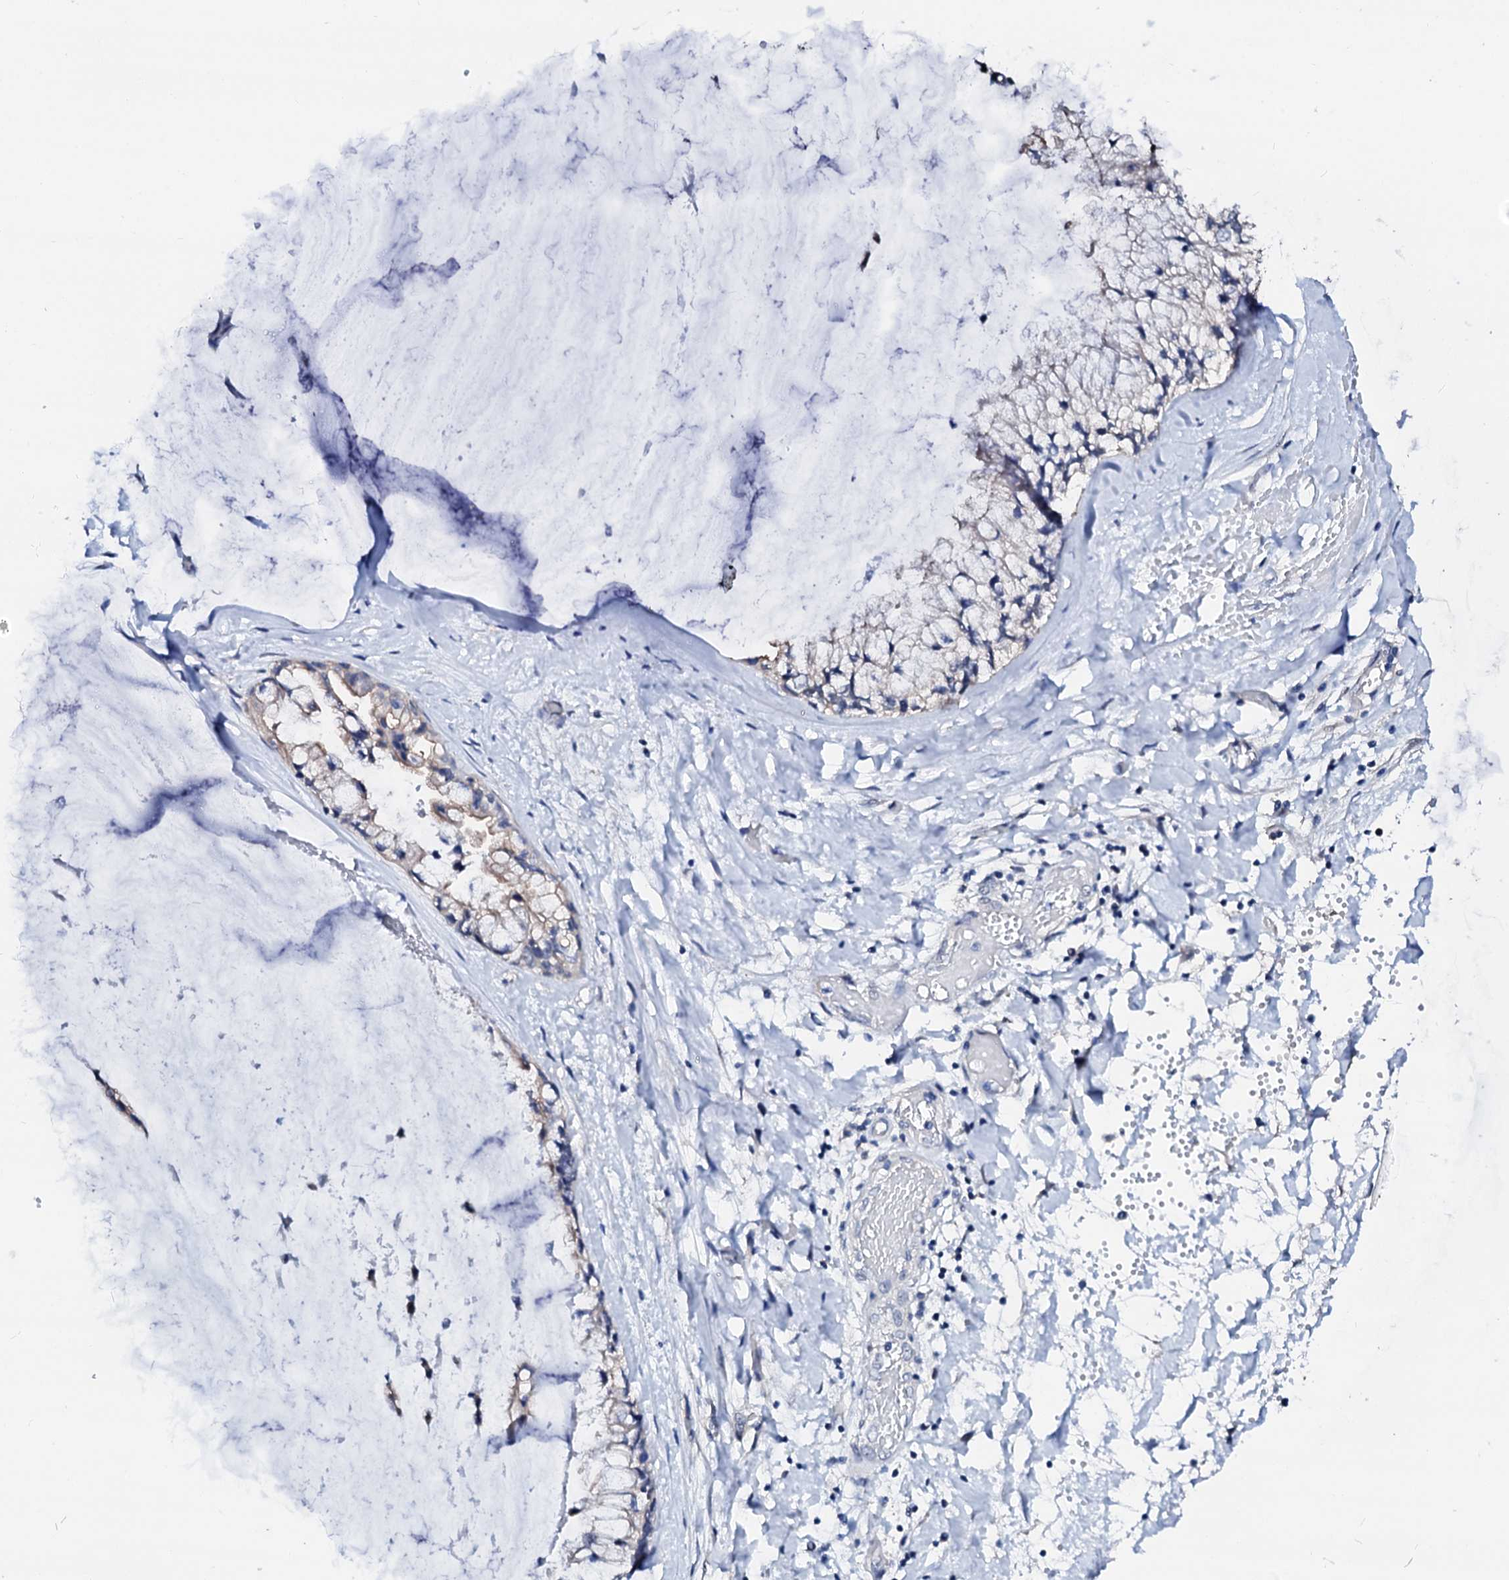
{"staining": {"intensity": "negative", "quantity": "none", "location": "none"}, "tissue": "ovarian cancer", "cell_type": "Tumor cells", "image_type": "cancer", "snomed": [{"axis": "morphology", "description": "Cystadenocarcinoma, mucinous, NOS"}, {"axis": "topography", "description": "Ovary"}], "caption": "IHC of ovarian cancer (mucinous cystadenocarcinoma) exhibits no expression in tumor cells. (Brightfield microscopy of DAB immunohistochemistry (IHC) at high magnification).", "gene": "CSN2", "patient": {"sex": "female", "age": 39}}